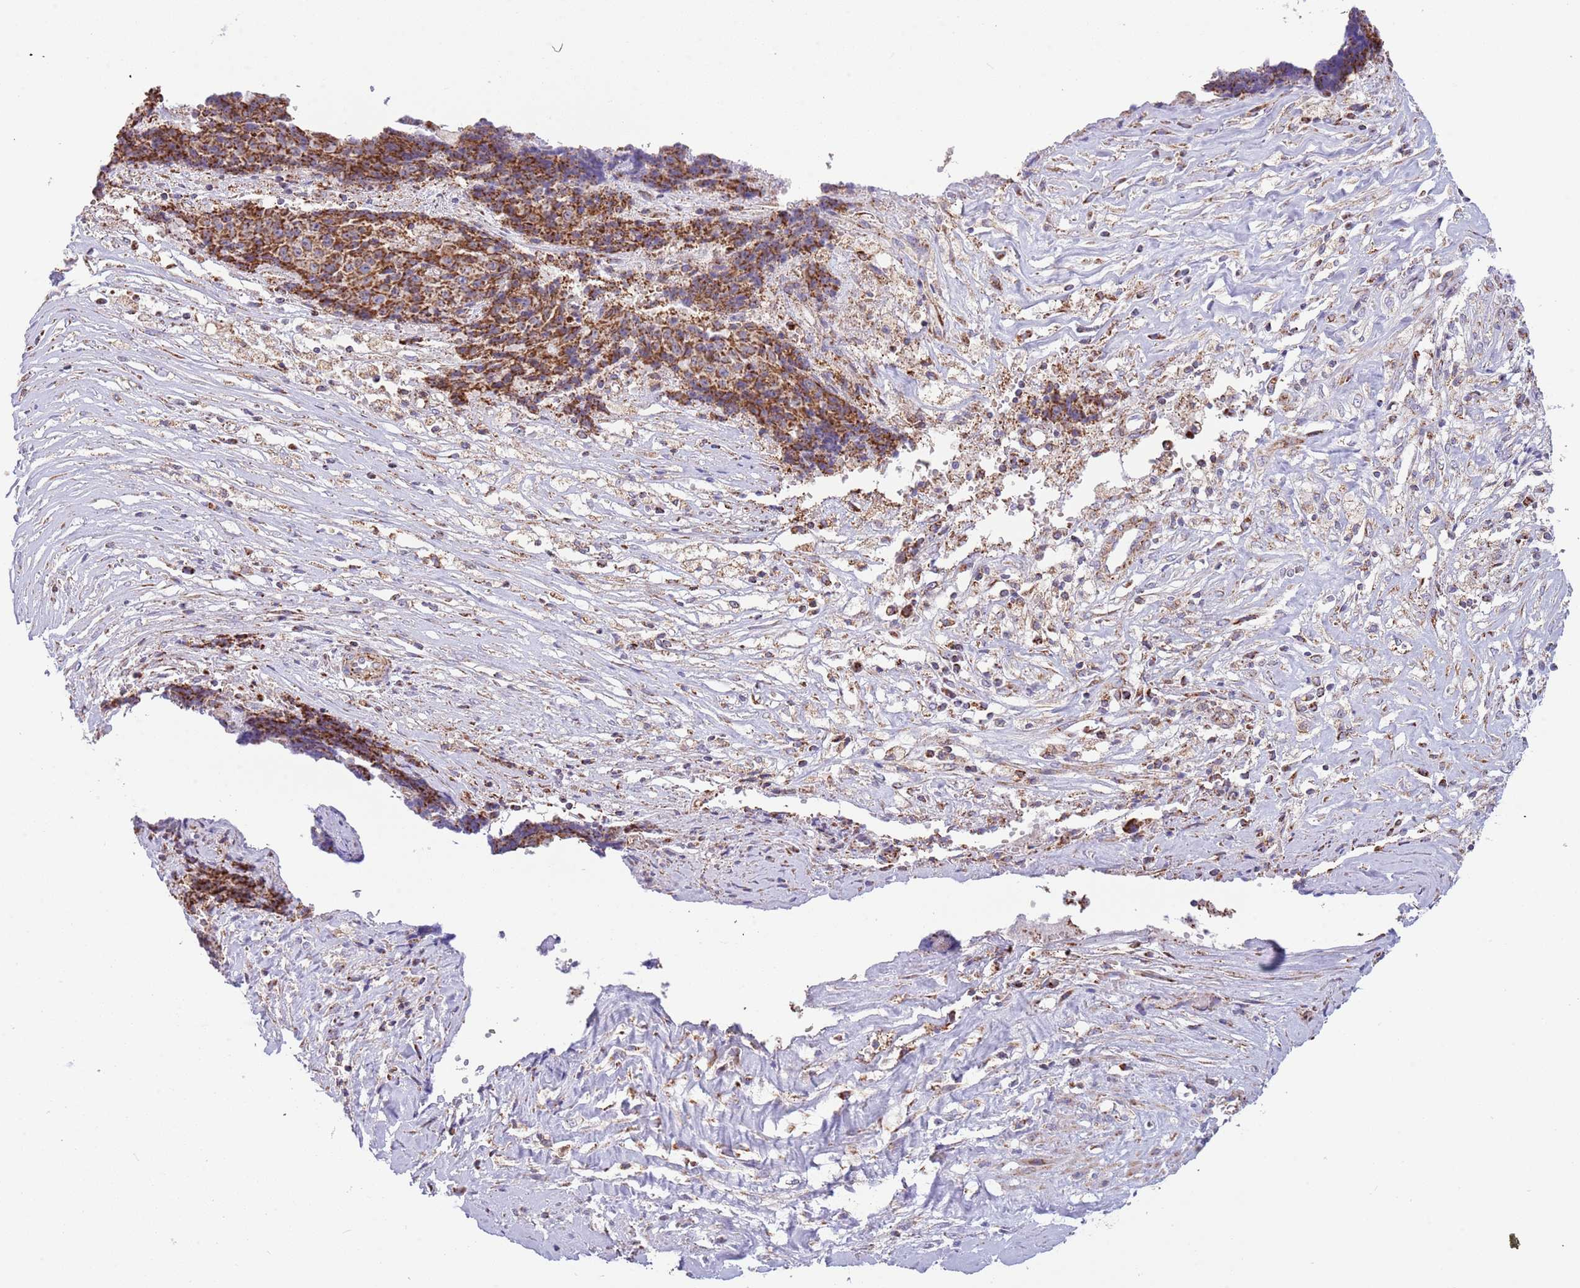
{"staining": {"intensity": "strong", "quantity": ">75%", "location": "cytoplasmic/membranous"}, "tissue": "ovarian cancer", "cell_type": "Tumor cells", "image_type": "cancer", "snomed": [{"axis": "morphology", "description": "Carcinoma, endometroid"}, {"axis": "topography", "description": "Ovary"}], "caption": "A brown stain highlights strong cytoplasmic/membranous staining of a protein in human ovarian cancer tumor cells.", "gene": "LHX6", "patient": {"sex": "female", "age": 42}}